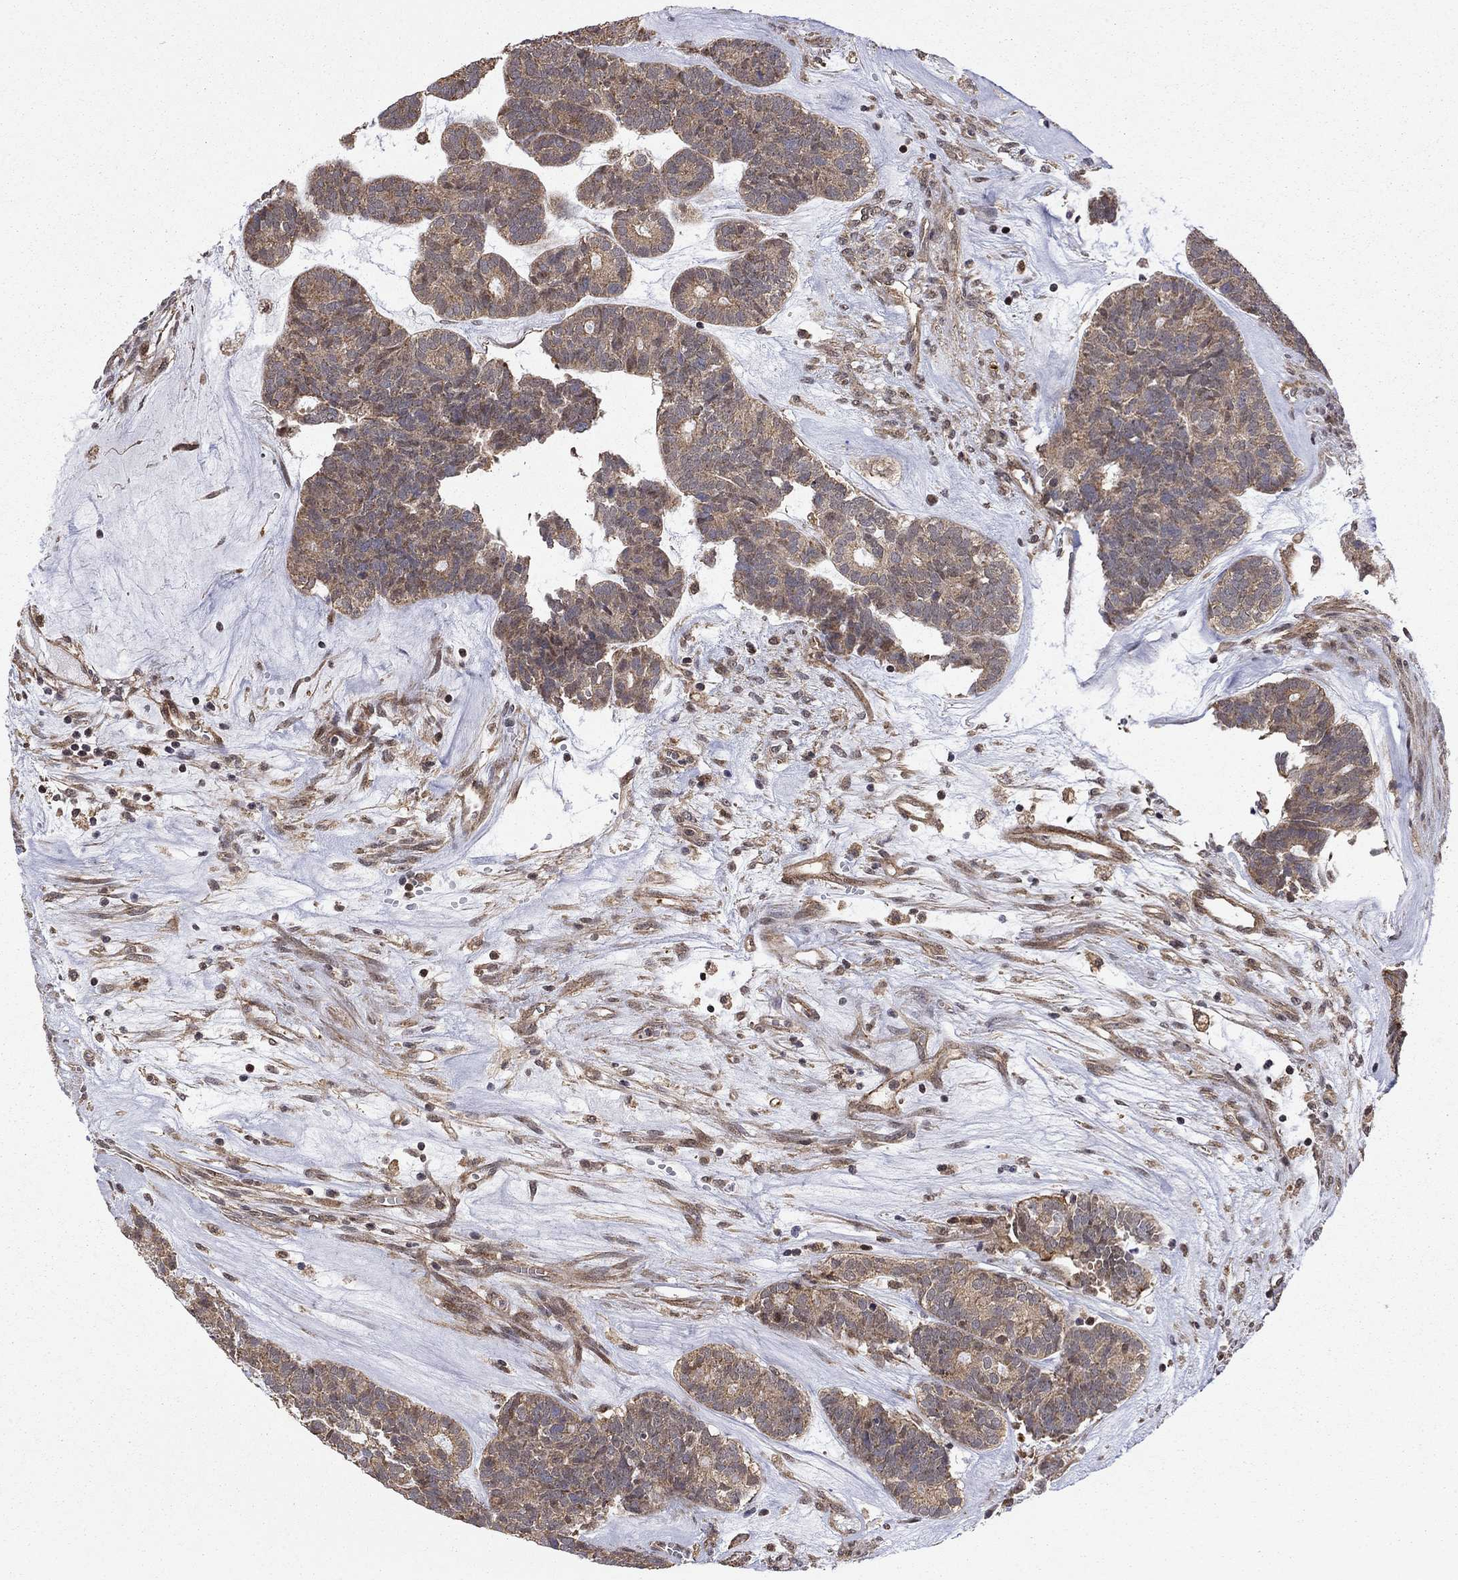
{"staining": {"intensity": "negative", "quantity": "none", "location": "none"}, "tissue": "head and neck cancer", "cell_type": "Tumor cells", "image_type": "cancer", "snomed": [{"axis": "morphology", "description": "Adenocarcinoma, NOS"}, {"axis": "topography", "description": "Head-Neck"}], "caption": "Immunohistochemical staining of adenocarcinoma (head and neck) shows no significant positivity in tumor cells.", "gene": "TDP1", "patient": {"sex": "female", "age": 81}}